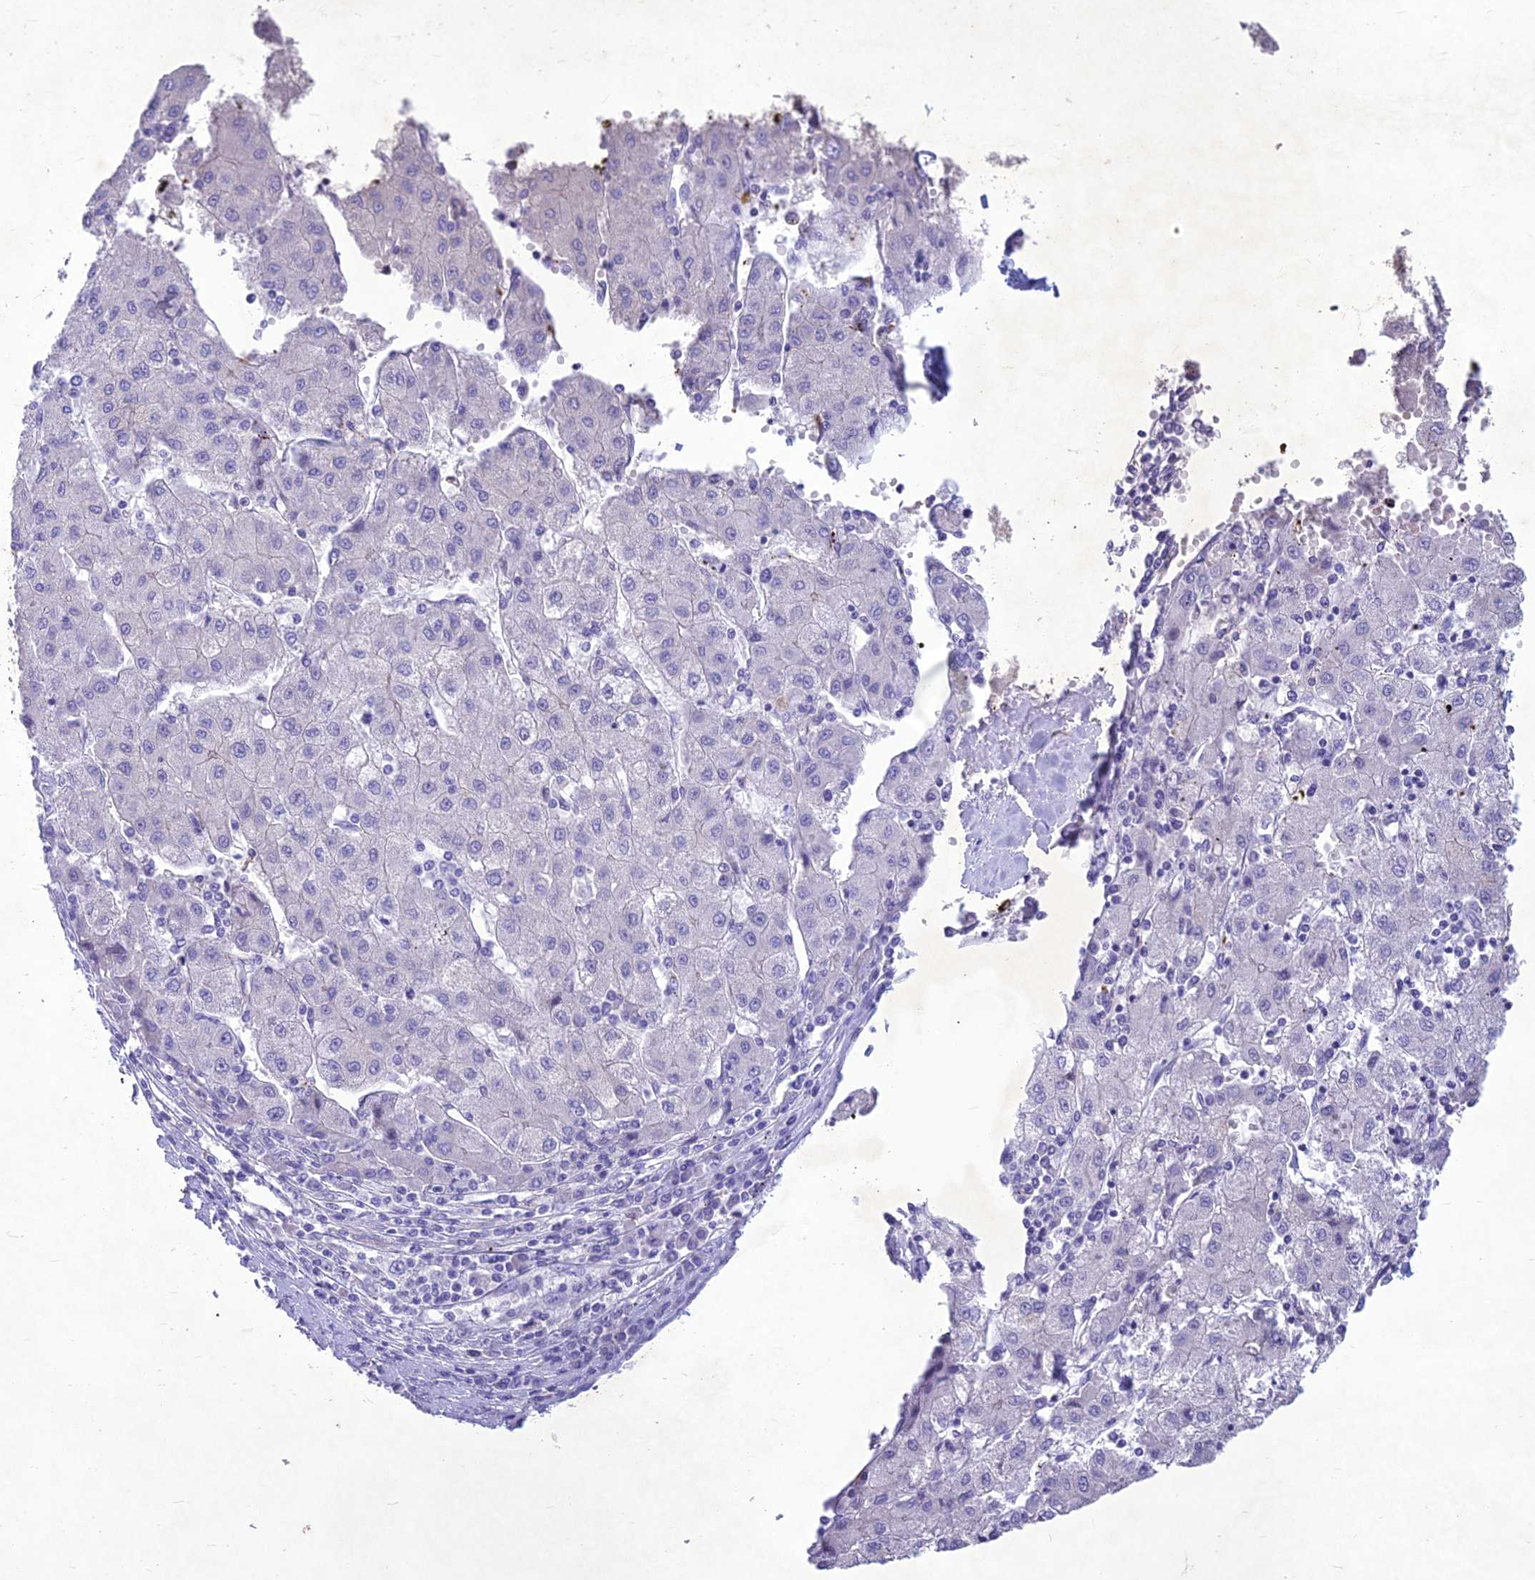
{"staining": {"intensity": "negative", "quantity": "none", "location": "none"}, "tissue": "liver cancer", "cell_type": "Tumor cells", "image_type": "cancer", "snomed": [{"axis": "morphology", "description": "Carcinoma, Hepatocellular, NOS"}, {"axis": "topography", "description": "Liver"}], "caption": "DAB (3,3'-diaminobenzidine) immunohistochemical staining of human hepatocellular carcinoma (liver) shows no significant positivity in tumor cells.", "gene": "IFT172", "patient": {"sex": "male", "age": 72}}